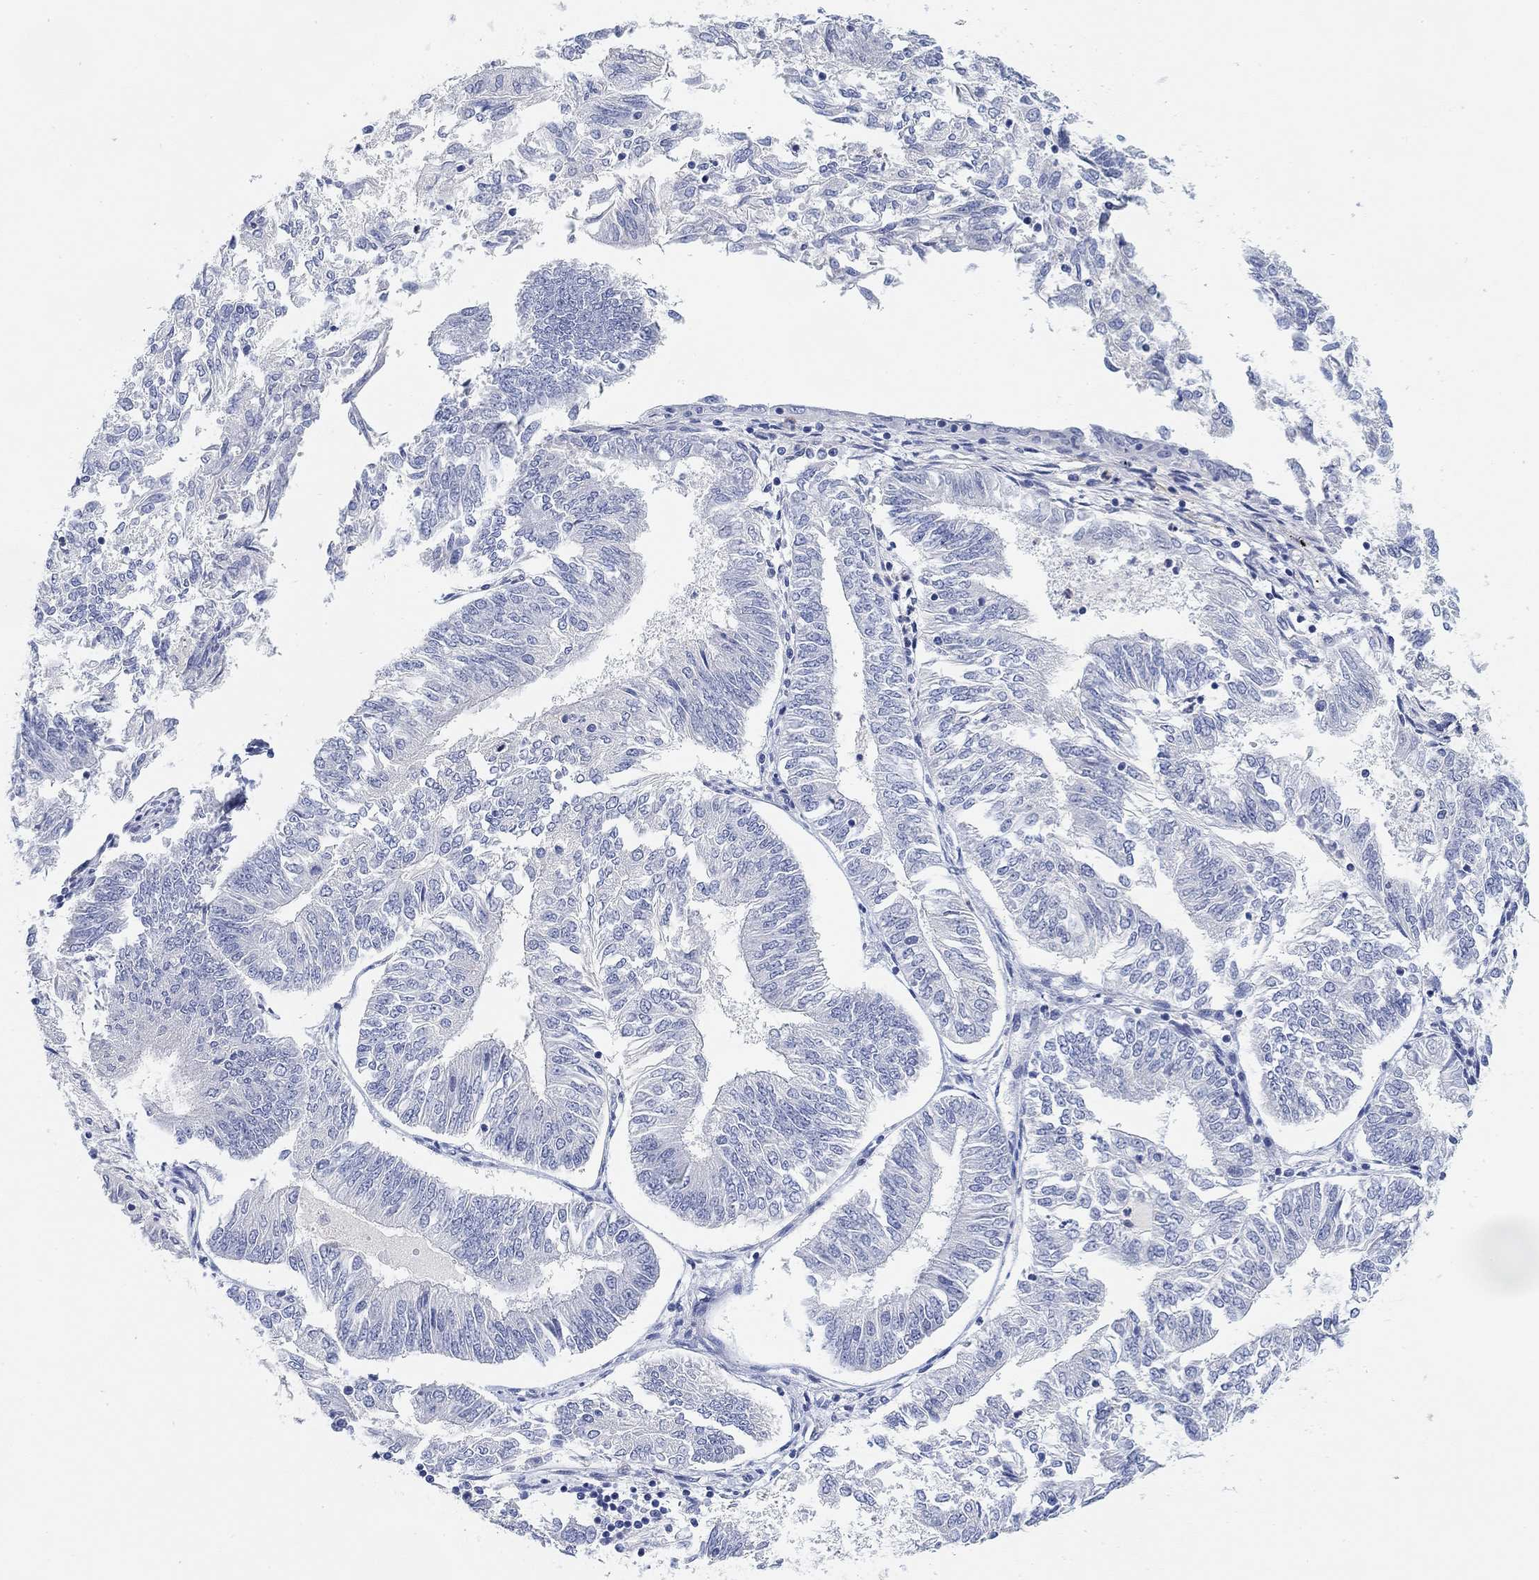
{"staining": {"intensity": "negative", "quantity": "none", "location": "none"}, "tissue": "endometrial cancer", "cell_type": "Tumor cells", "image_type": "cancer", "snomed": [{"axis": "morphology", "description": "Adenocarcinoma, NOS"}, {"axis": "topography", "description": "Endometrium"}], "caption": "Endometrial cancer was stained to show a protein in brown. There is no significant expression in tumor cells.", "gene": "VAT1L", "patient": {"sex": "female", "age": 58}}